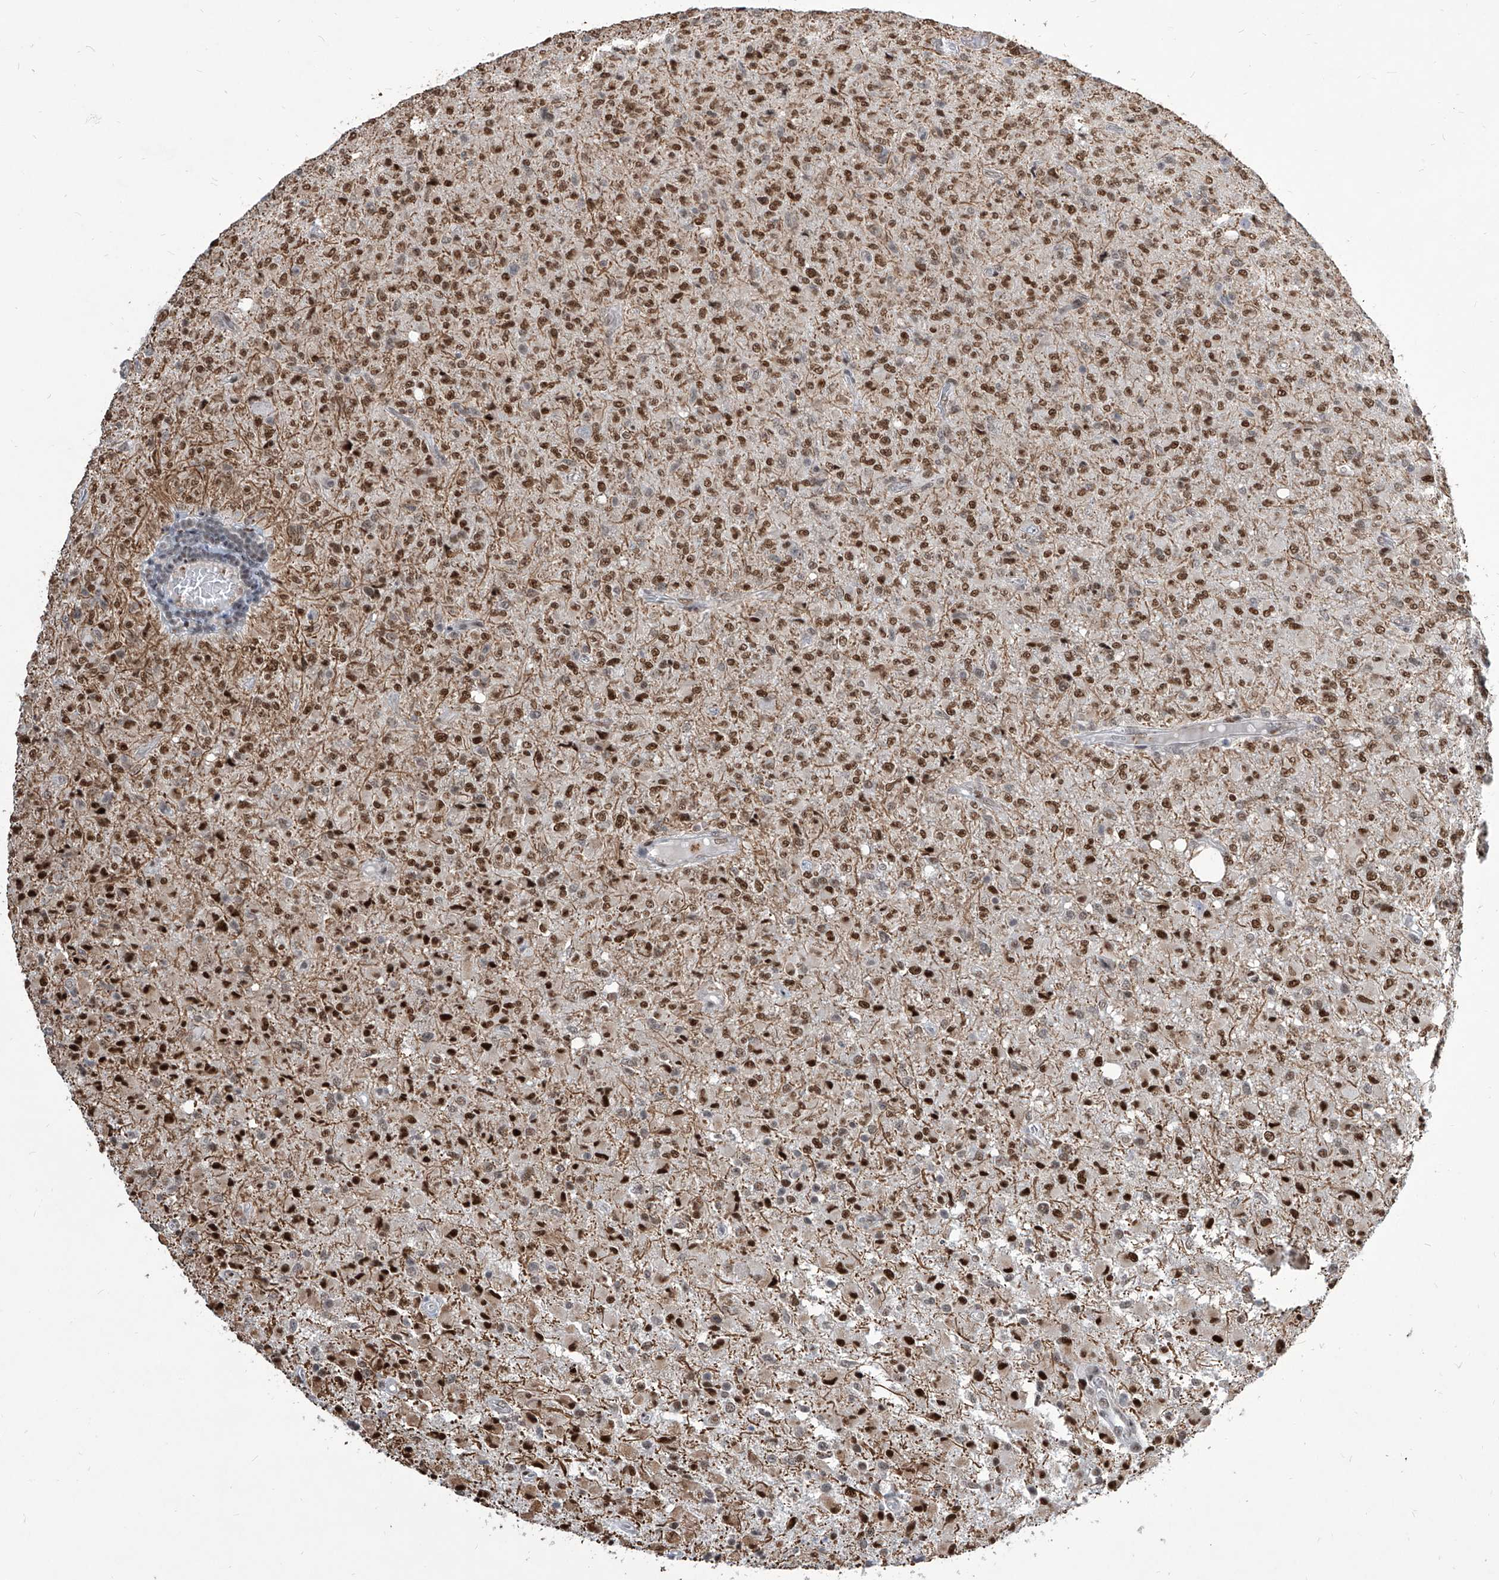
{"staining": {"intensity": "strong", "quantity": ">75%", "location": "nuclear"}, "tissue": "glioma", "cell_type": "Tumor cells", "image_type": "cancer", "snomed": [{"axis": "morphology", "description": "Glioma, malignant, High grade"}, {"axis": "topography", "description": "Brain"}], "caption": "This is an image of immunohistochemistry (IHC) staining of malignant high-grade glioma, which shows strong positivity in the nuclear of tumor cells.", "gene": "IRF2", "patient": {"sex": "female", "age": 57}}